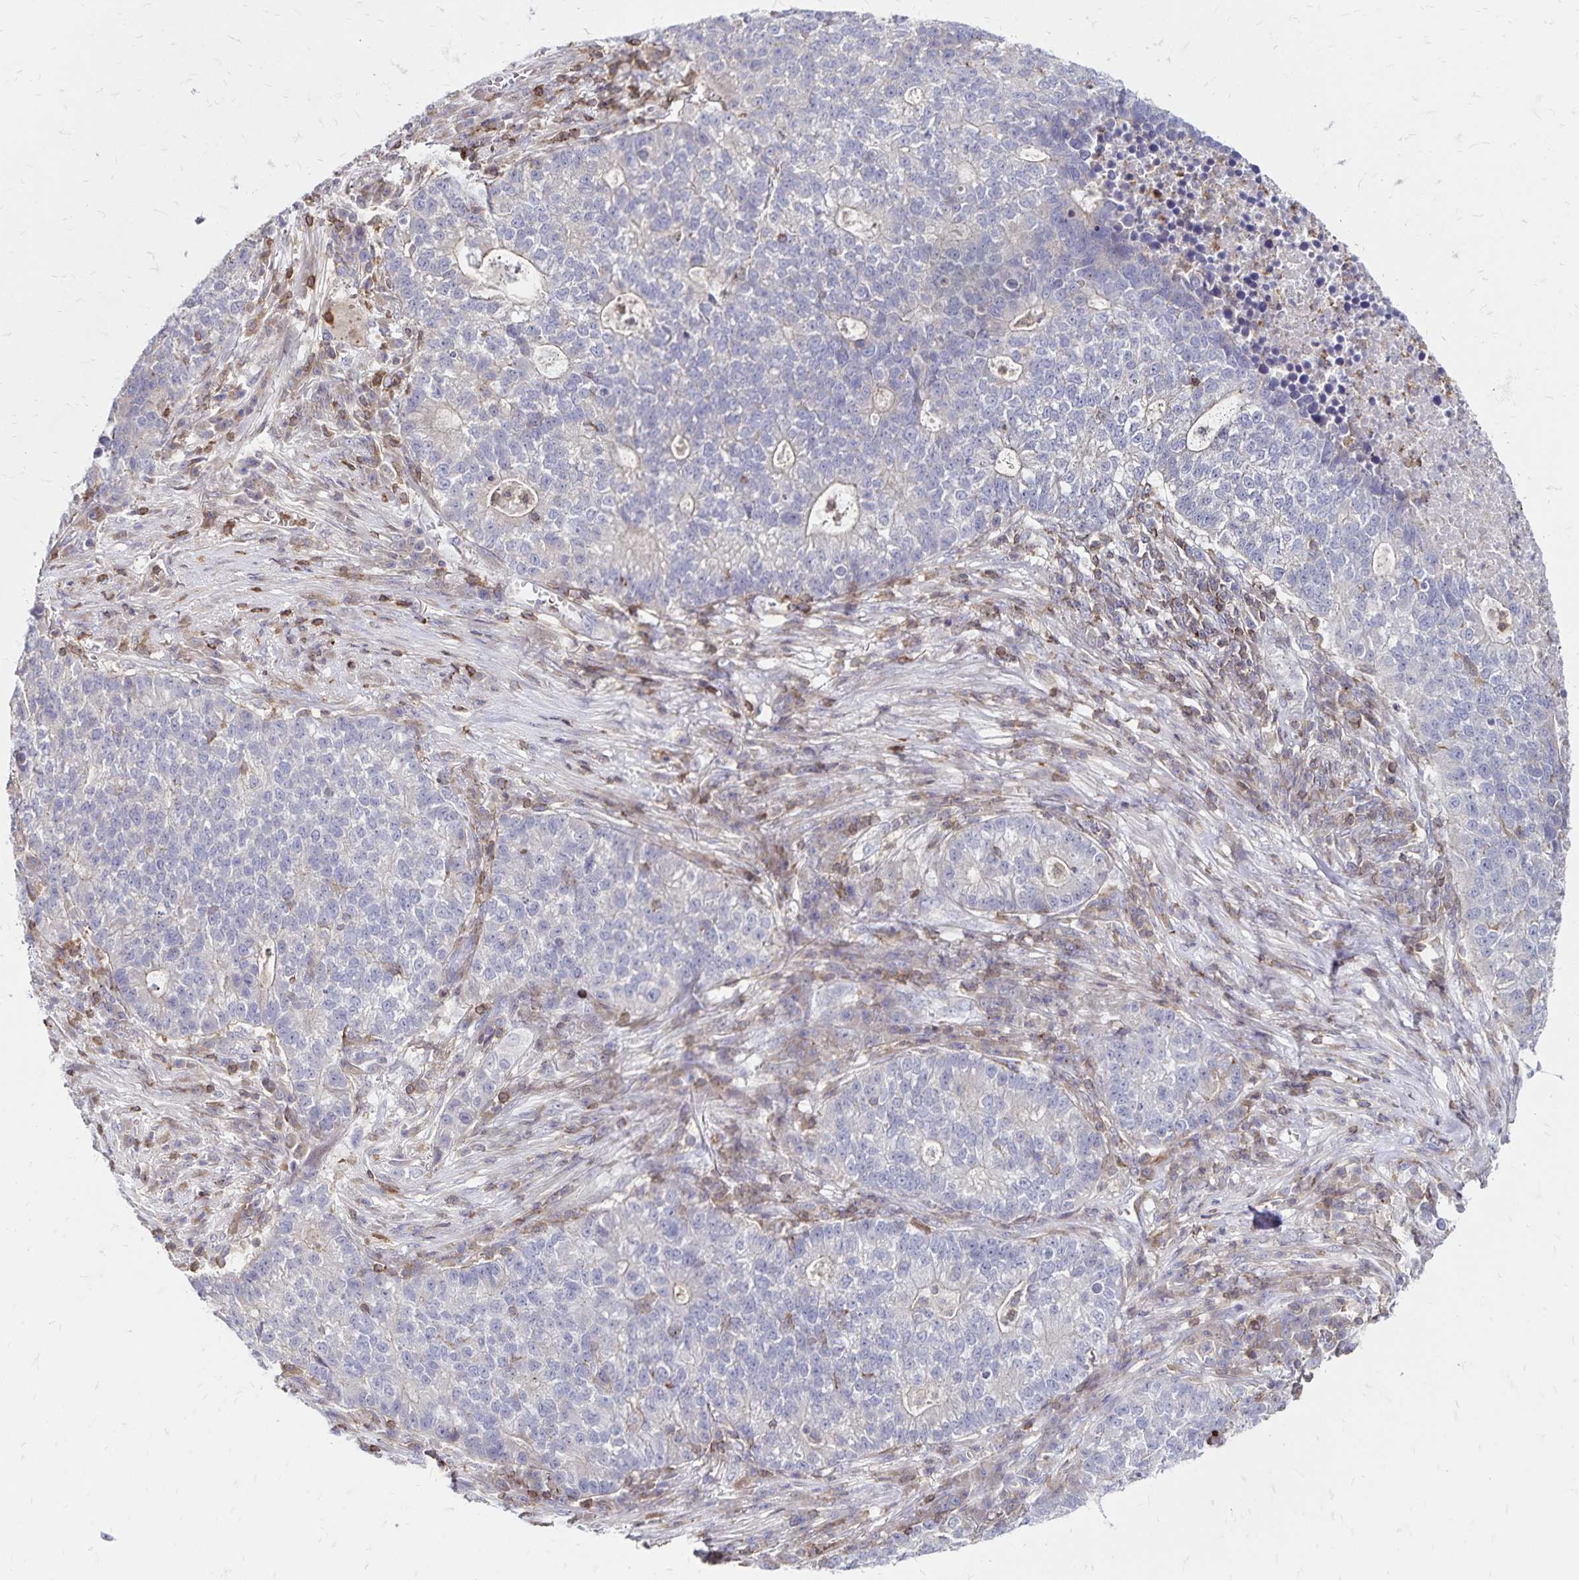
{"staining": {"intensity": "negative", "quantity": "none", "location": "none"}, "tissue": "lung cancer", "cell_type": "Tumor cells", "image_type": "cancer", "snomed": [{"axis": "morphology", "description": "Adenocarcinoma, NOS"}, {"axis": "topography", "description": "Lung"}], "caption": "Lung adenocarcinoma stained for a protein using IHC exhibits no positivity tumor cells.", "gene": "NAGPA", "patient": {"sex": "male", "age": 57}}